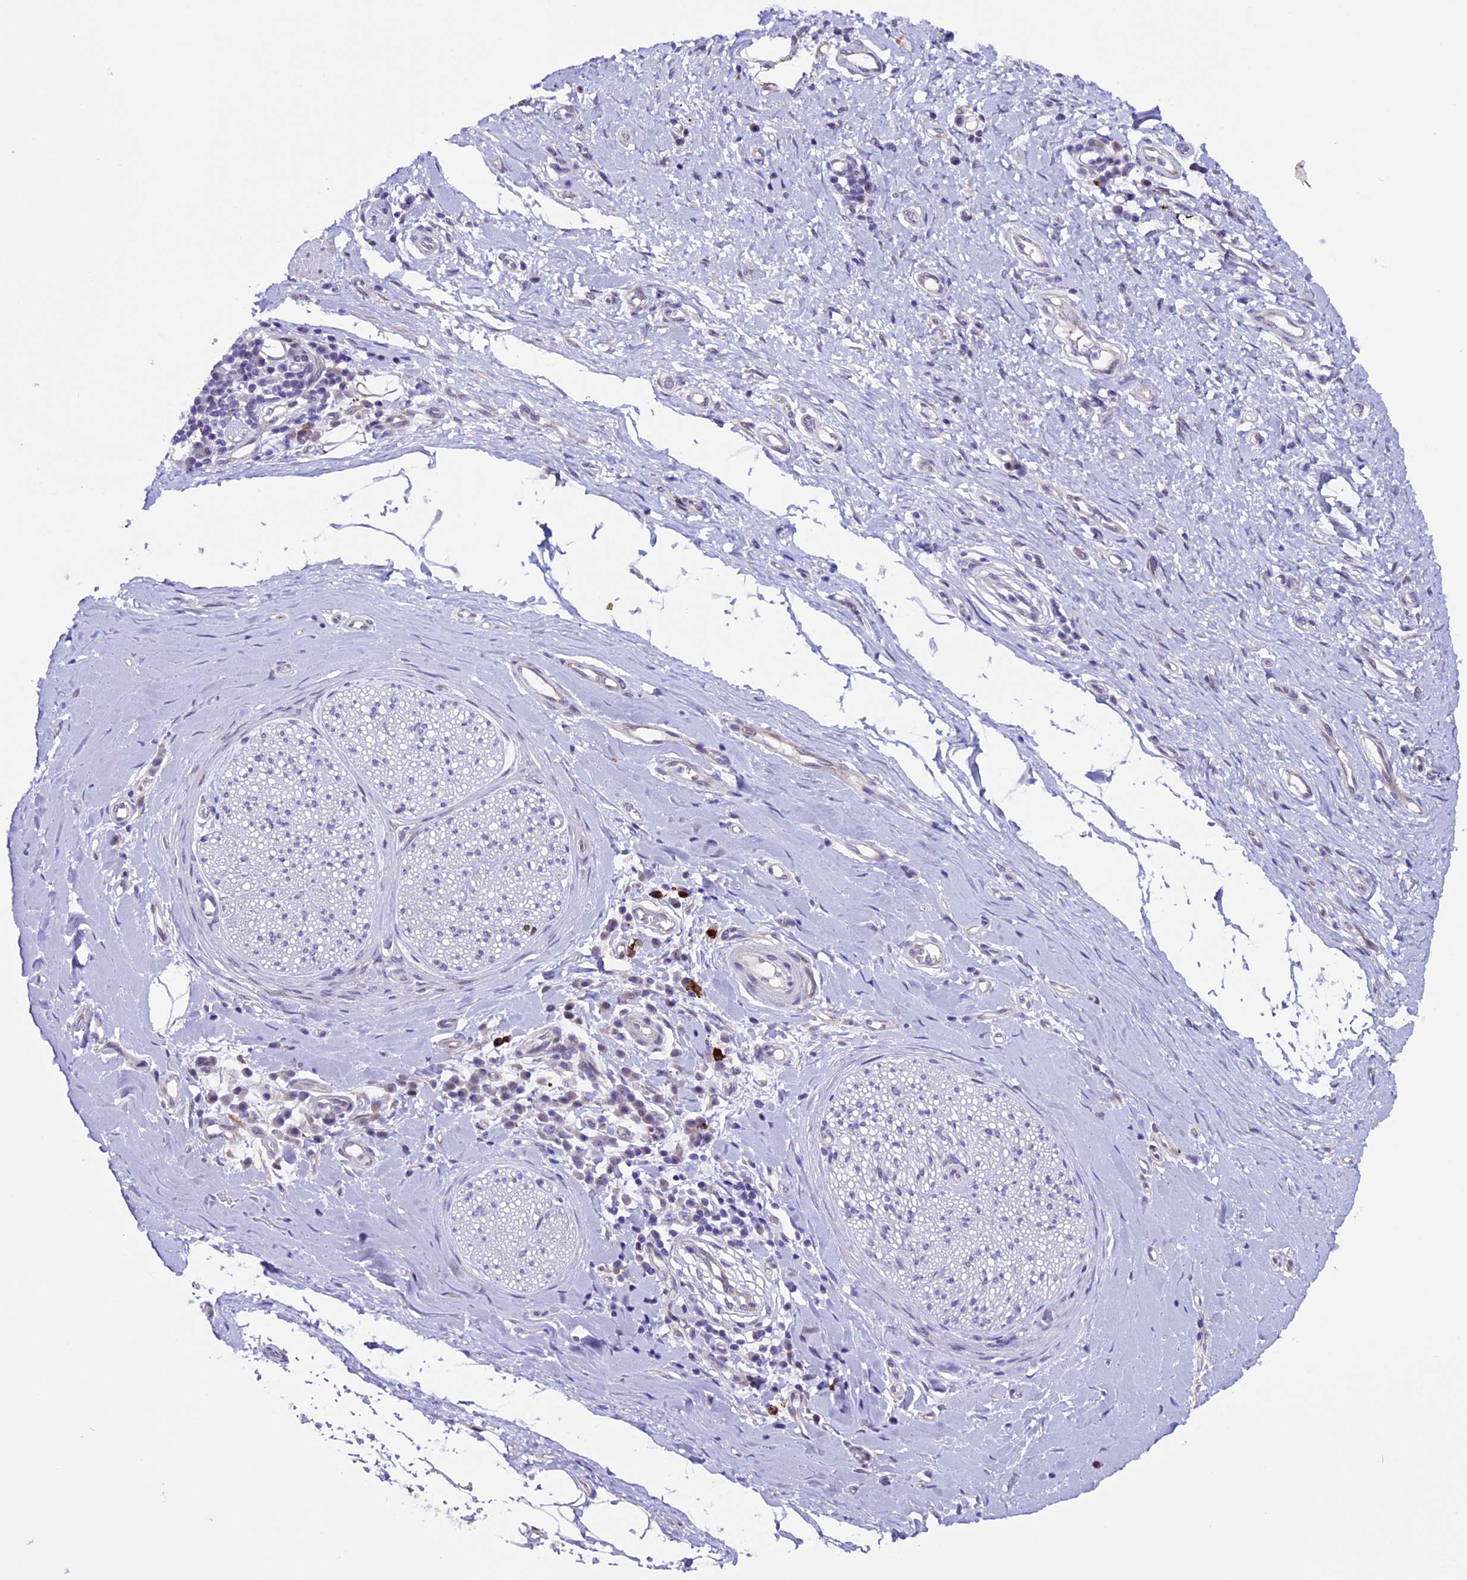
{"staining": {"intensity": "moderate", "quantity": "<25%", "location": "cytoplasmic/membranous"}, "tissue": "adipose tissue", "cell_type": "Adipocytes", "image_type": "normal", "snomed": [{"axis": "morphology", "description": "Normal tissue, NOS"}, {"axis": "morphology", "description": "Adenocarcinoma, NOS"}, {"axis": "topography", "description": "Esophagus"}, {"axis": "topography", "description": "Stomach, upper"}, {"axis": "topography", "description": "Peripheral nerve tissue"}], "caption": "A histopathology image showing moderate cytoplasmic/membranous staining in about <25% of adipocytes in unremarkable adipose tissue, as visualized by brown immunohistochemical staining.", "gene": "TMEM171", "patient": {"sex": "male", "age": 62}}